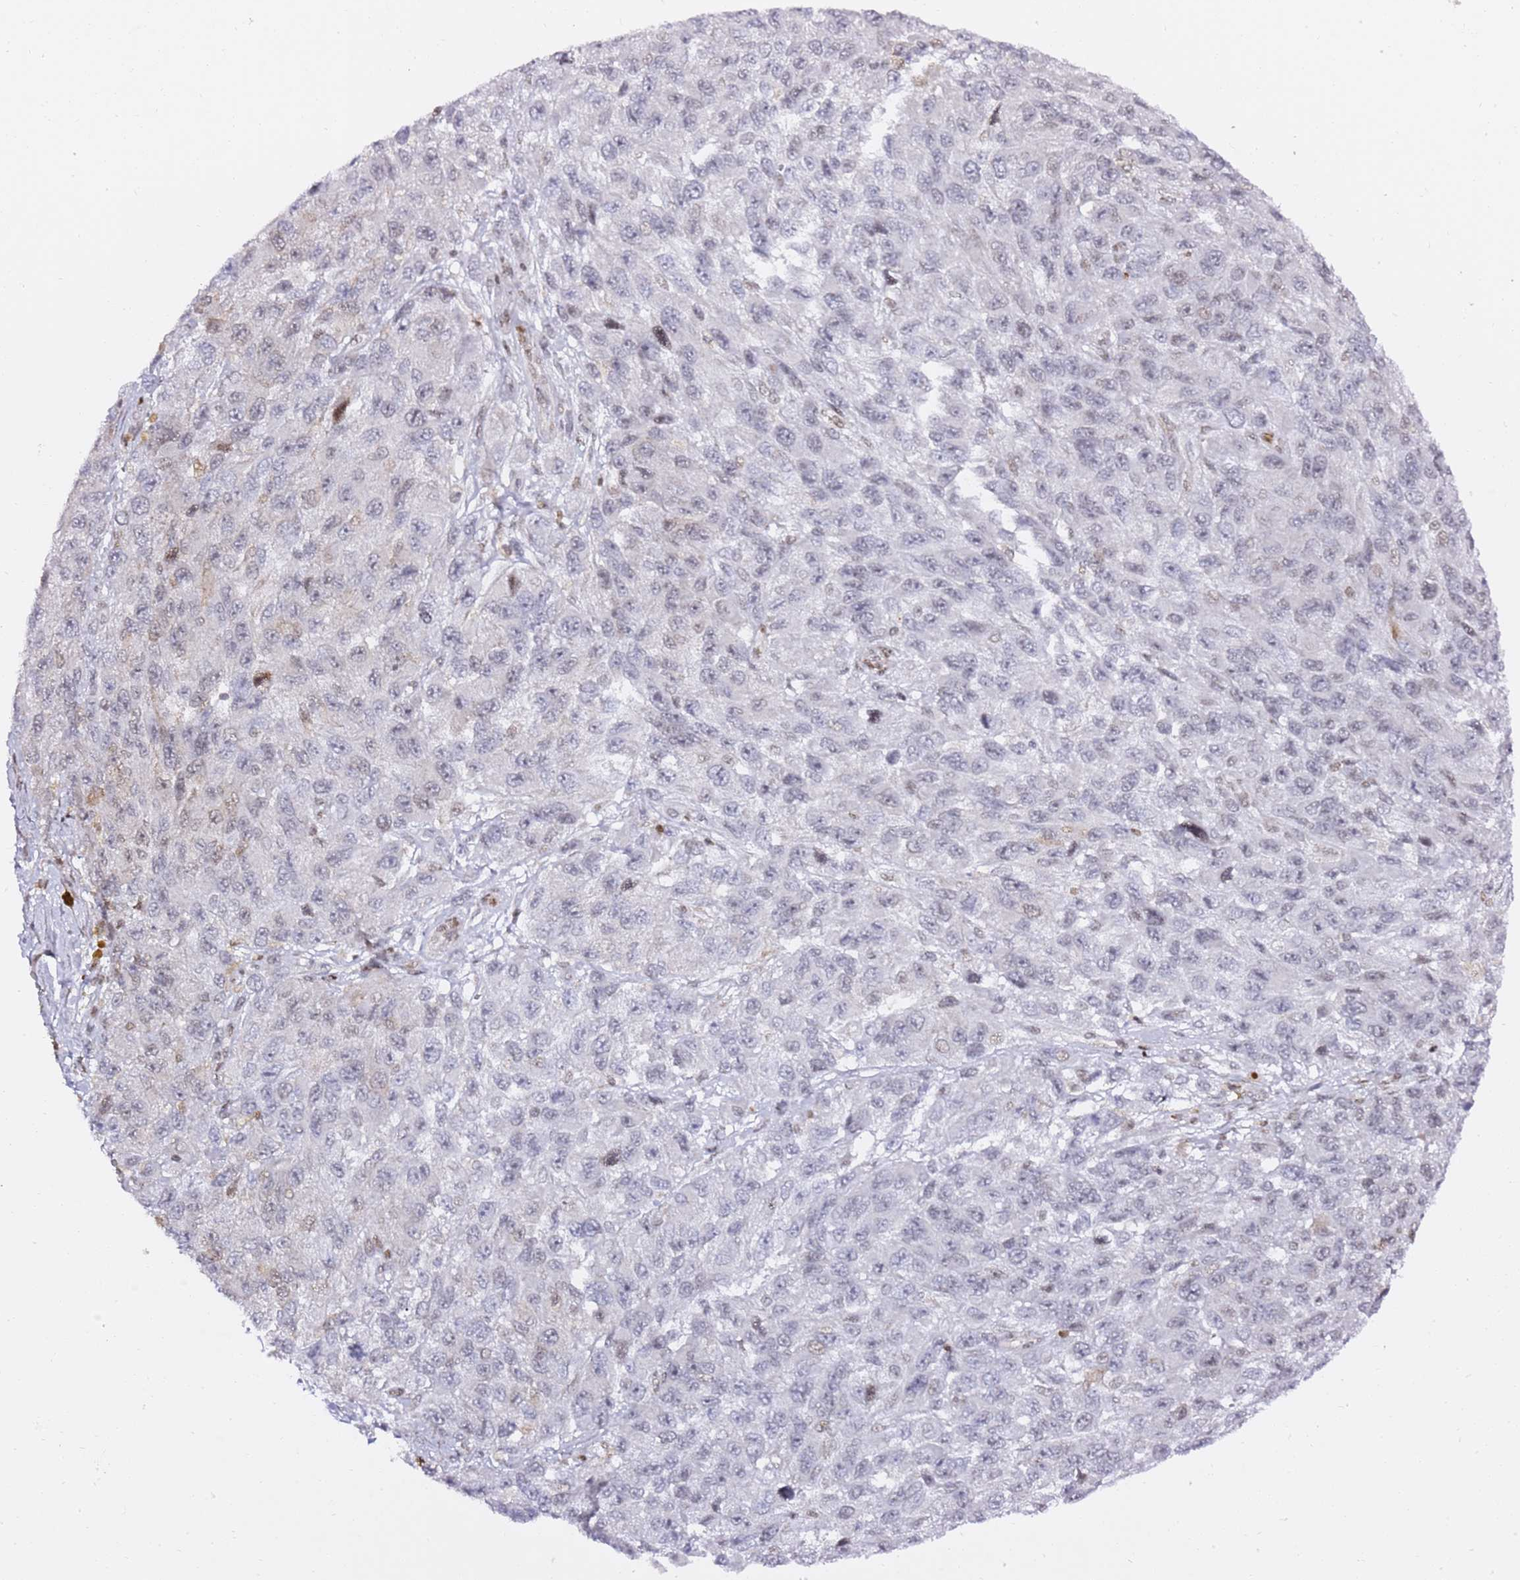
{"staining": {"intensity": "negative", "quantity": "none", "location": "none"}, "tissue": "melanoma", "cell_type": "Tumor cells", "image_type": "cancer", "snomed": [{"axis": "morphology", "description": "Normal tissue, NOS"}, {"axis": "morphology", "description": "Malignant melanoma, NOS"}, {"axis": "topography", "description": "Skin"}], "caption": "Melanoma was stained to show a protein in brown. There is no significant staining in tumor cells.", "gene": "GBP2", "patient": {"sex": "female", "age": 96}}